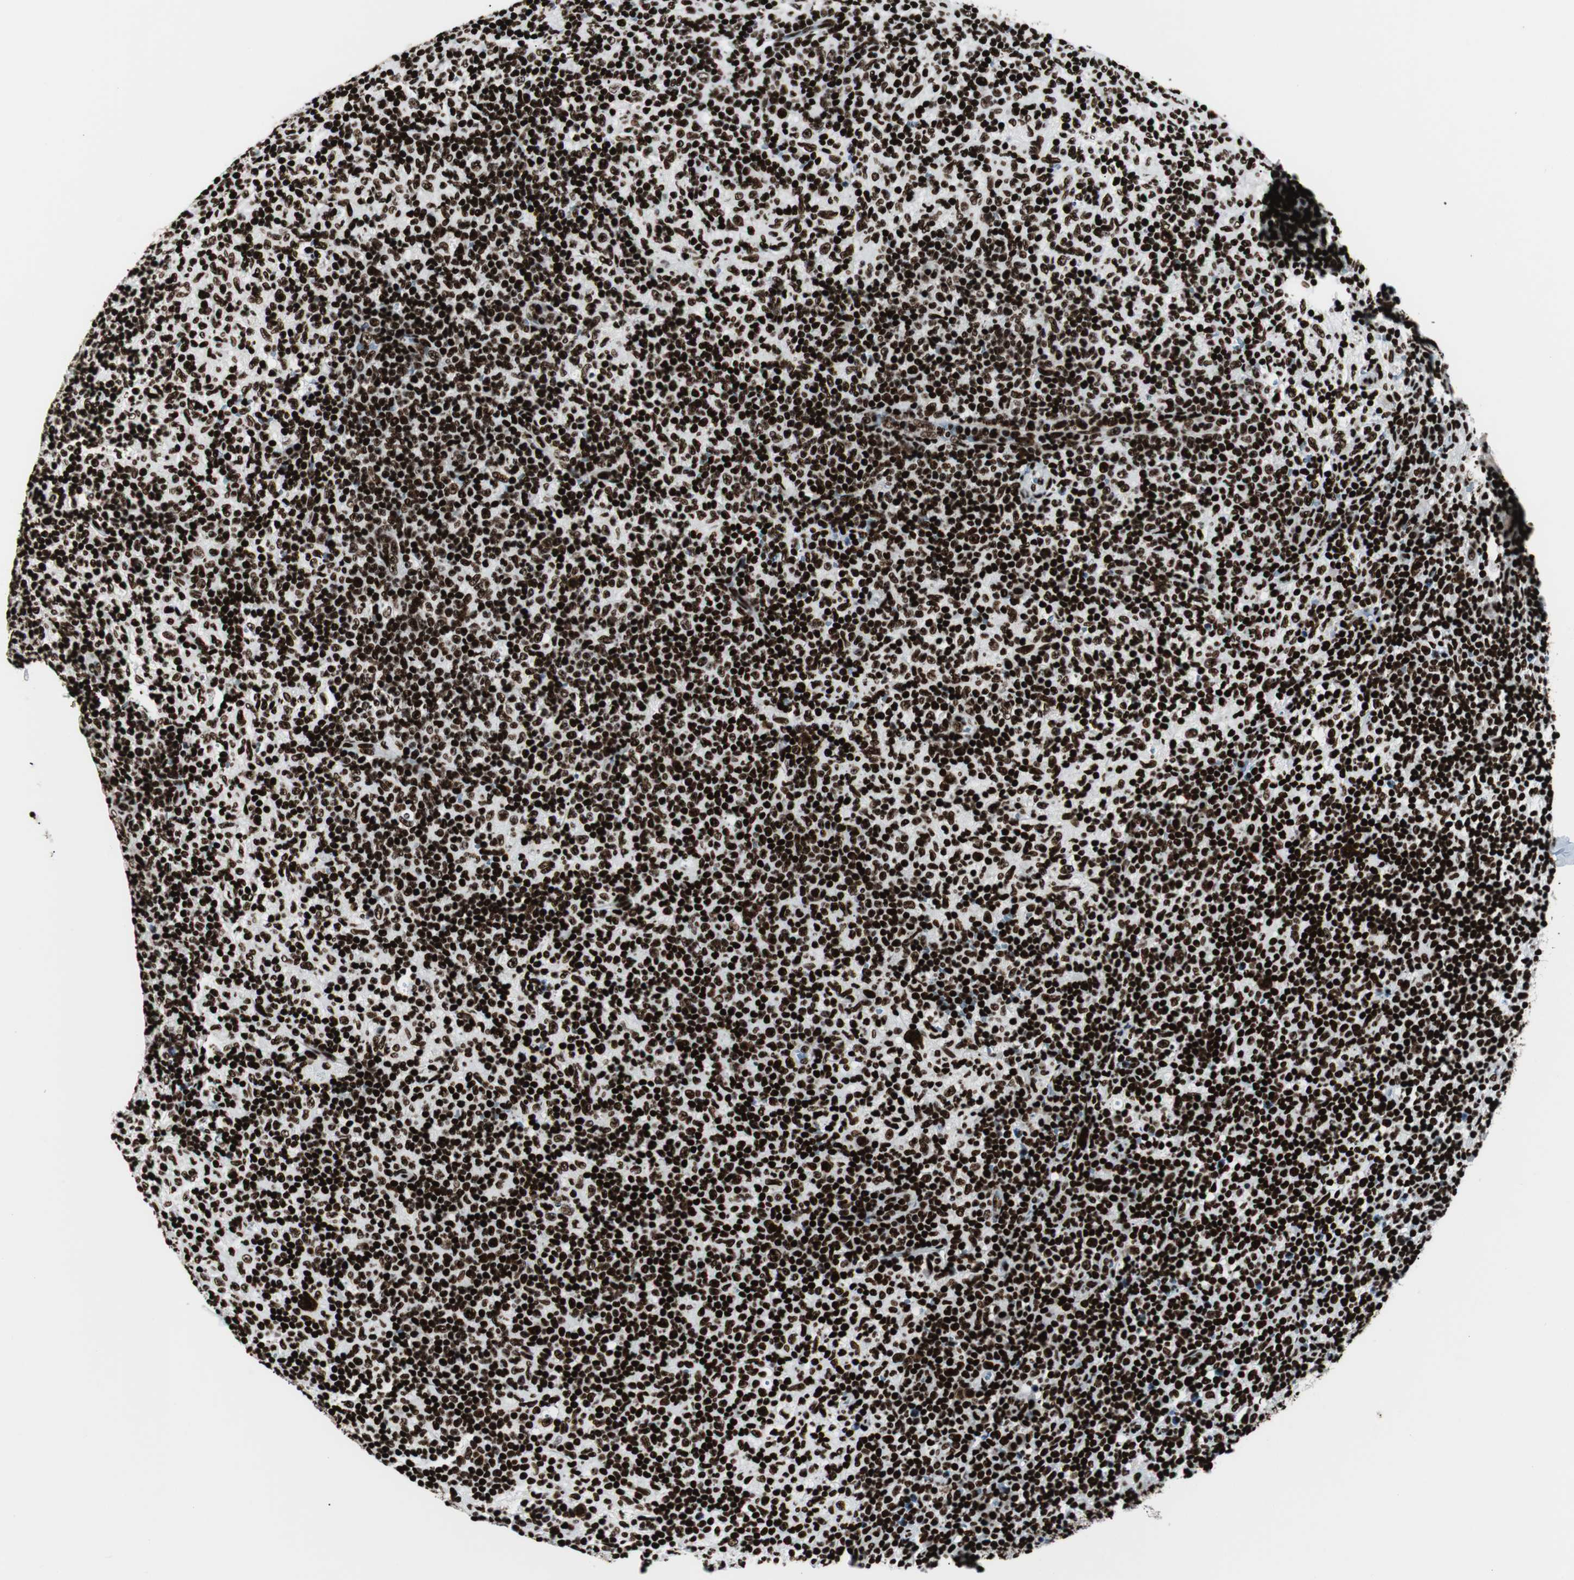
{"staining": {"intensity": "strong", "quantity": ">75%", "location": "nuclear"}, "tissue": "lymph node", "cell_type": "Germinal center cells", "image_type": "normal", "snomed": [{"axis": "morphology", "description": "Normal tissue, NOS"}, {"axis": "morphology", "description": "Inflammation, NOS"}, {"axis": "topography", "description": "Lymph node"}], "caption": "Germinal center cells display strong nuclear staining in about >75% of cells in normal lymph node.", "gene": "NCL", "patient": {"sex": "male", "age": 55}}